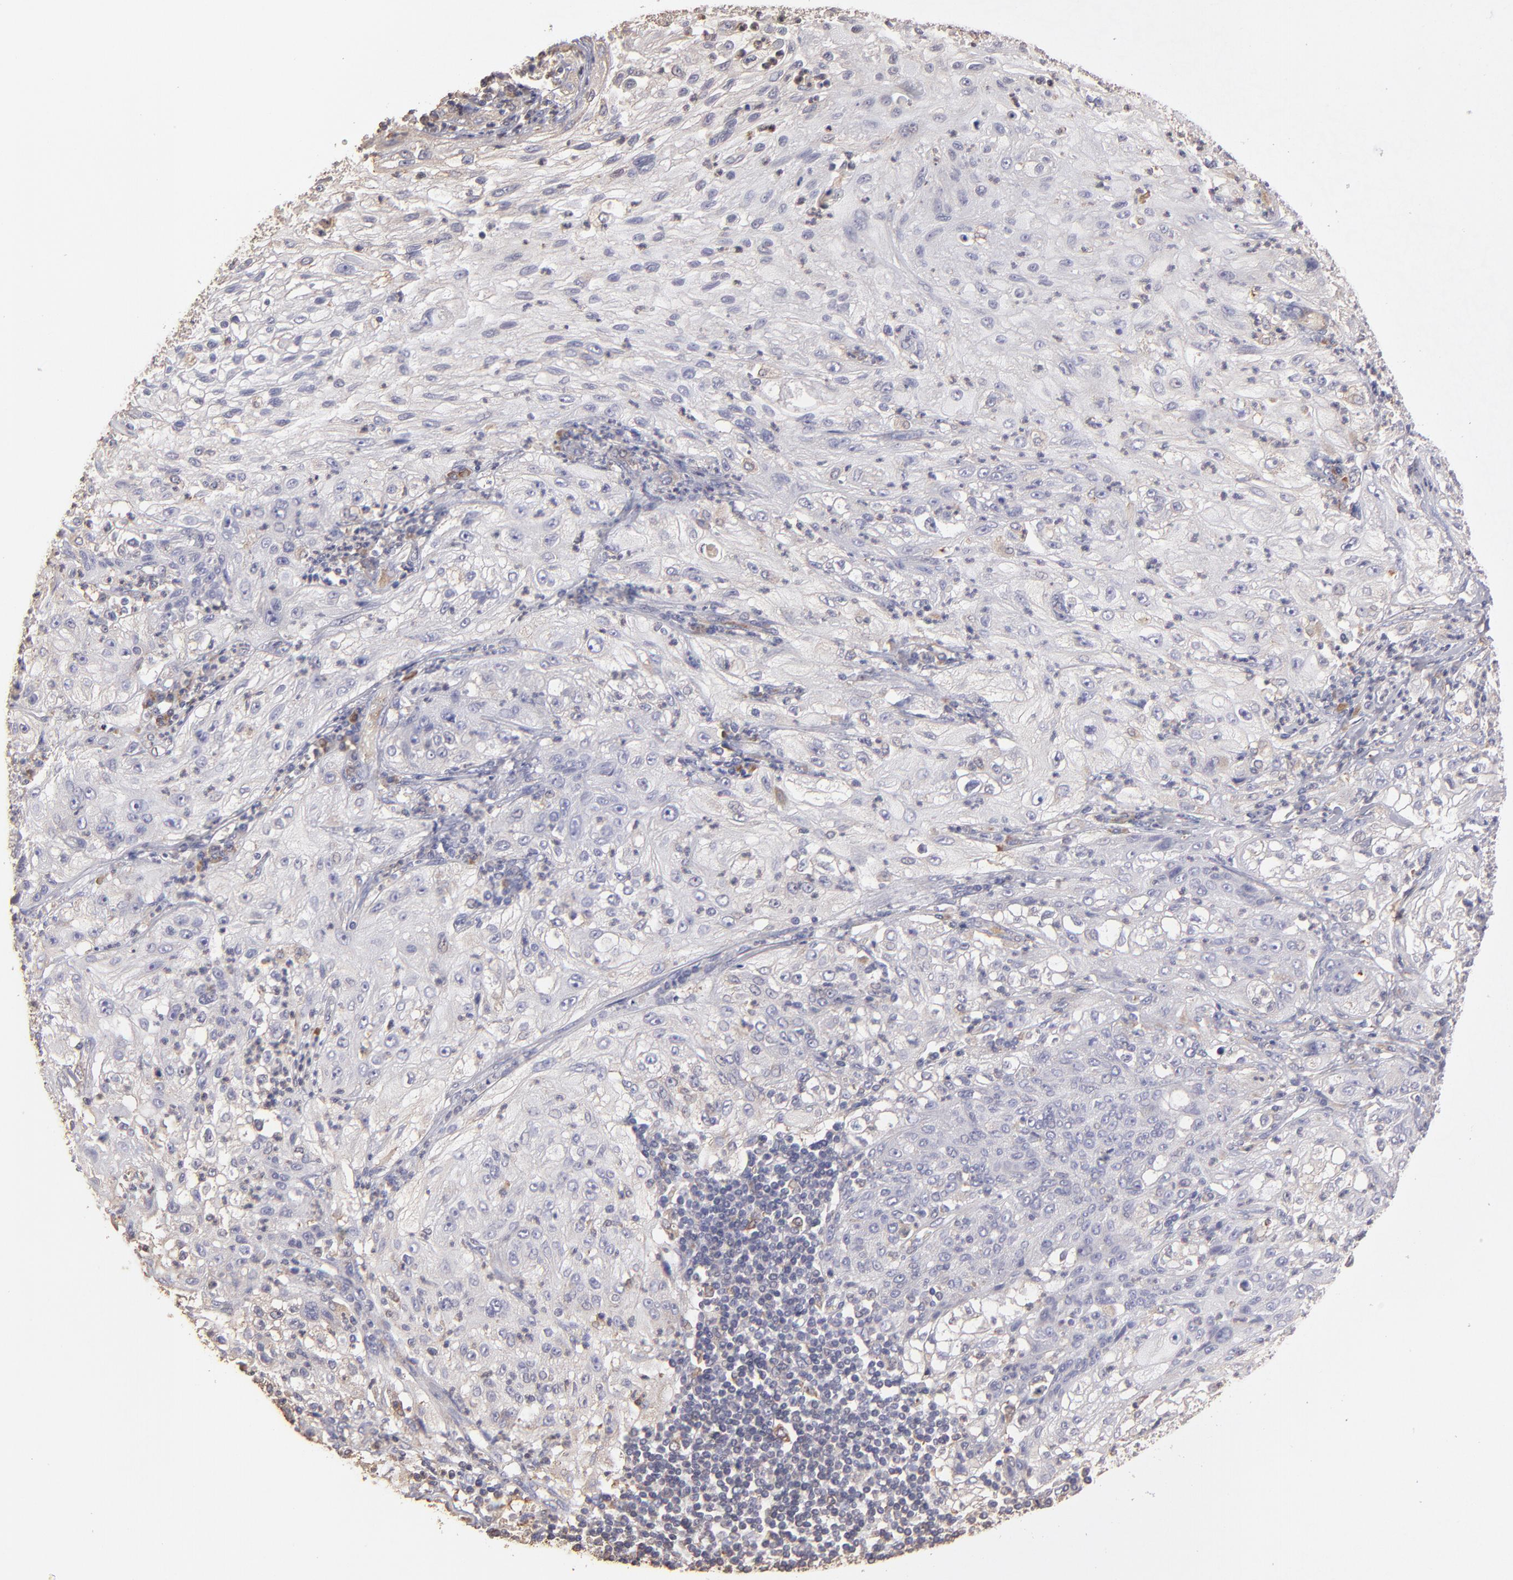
{"staining": {"intensity": "weak", "quantity": "<25%", "location": "cytoplasmic/membranous"}, "tissue": "lung cancer", "cell_type": "Tumor cells", "image_type": "cancer", "snomed": [{"axis": "morphology", "description": "Inflammation, NOS"}, {"axis": "morphology", "description": "Squamous cell carcinoma, NOS"}, {"axis": "topography", "description": "Lymph node"}, {"axis": "topography", "description": "Soft tissue"}, {"axis": "topography", "description": "Lung"}], "caption": "A histopathology image of human lung squamous cell carcinoma is negative for staining in tumor cells.", "gene": "CALR", "patient": {"sex": "male", "age": 66}}